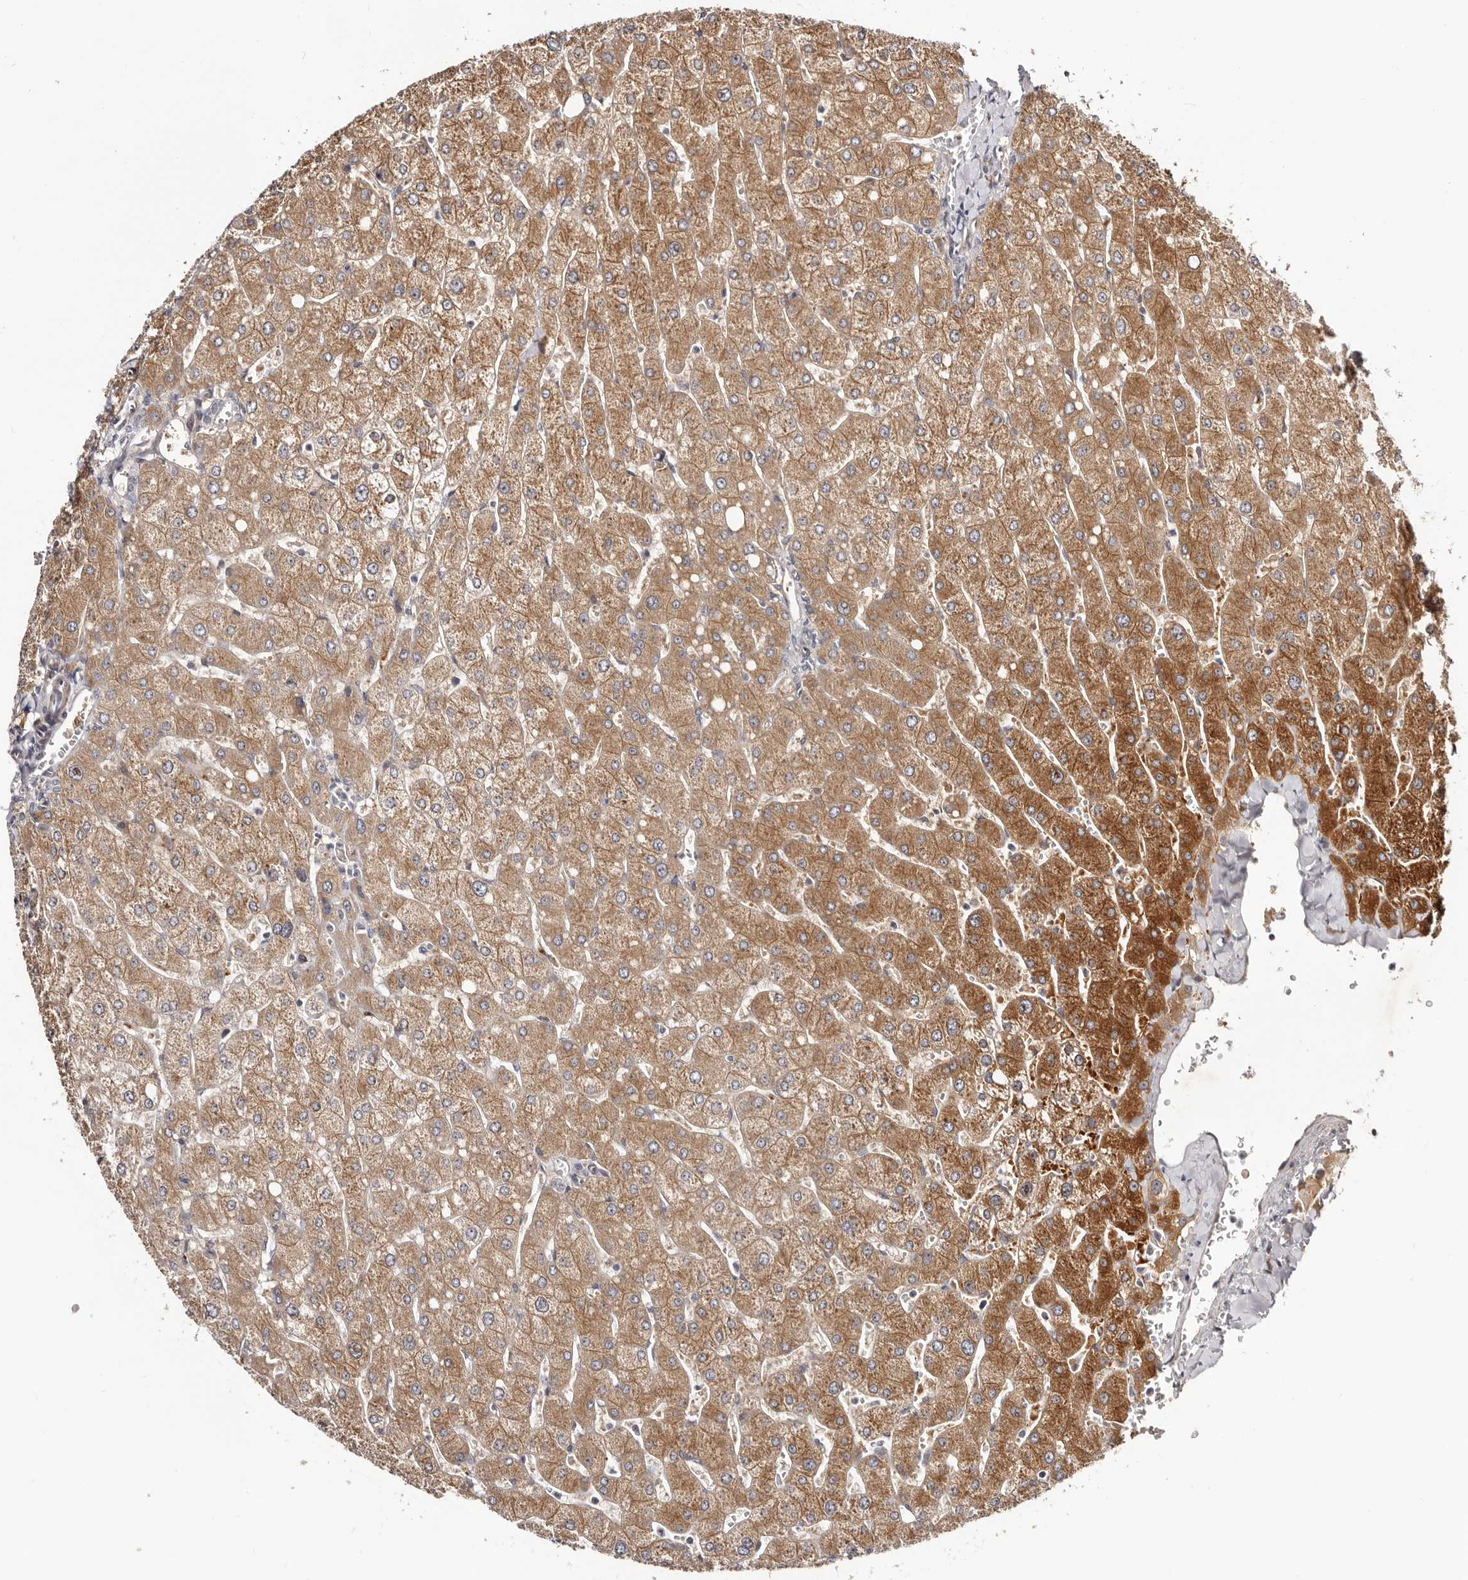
{"staining": {"intensity": "negative", "quantity": "none", "location": "none"}, "tissue": "liver", "cell_type": "Cholangiocytes", "image_type": "normal", "snomed": [{"axis": "morphology", "description": "Normal tissue, NOS"}, {"axis": "topography", "description": "Liver"}], "caption": "DAB (3,3'-diaminobenzidine) immunohistochemical staining of unremarkable human liver exhibits no significant positivity in cholangiocytes. Brightfield microscopy of immunohistochemistry stained with DAB (3,3'-diaminobenzidine) (brown) and hematoxylin (blue), captured at high magnification.", "gene": "MICAL2", "patient": {"sex": "male", "age": 55}}